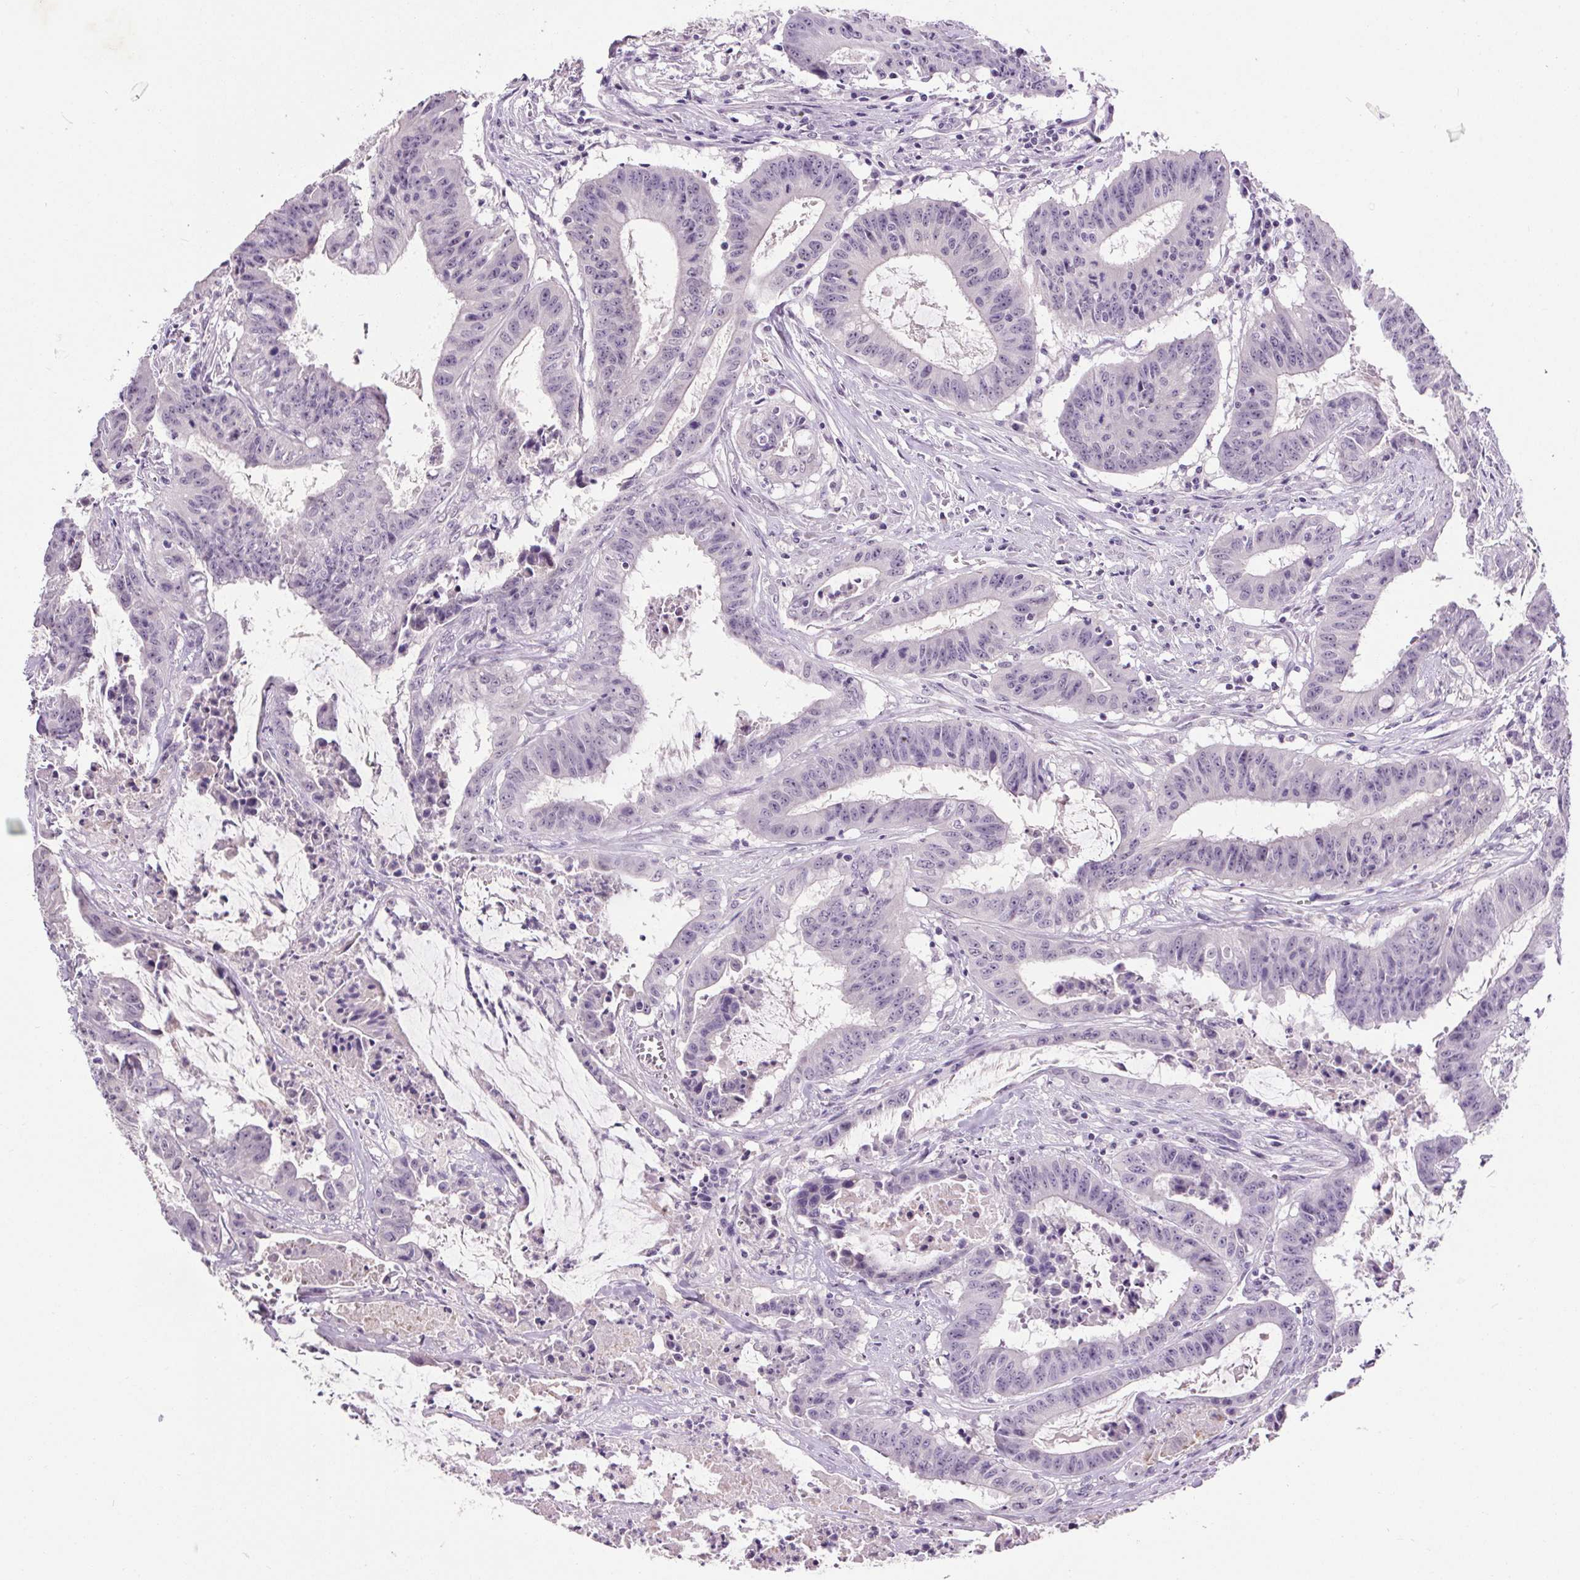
{"staining": {"intensity": "negative", "quantity": "none", "location": "none"}, "tissue": "colorectal cancer", "cell_type": "Tumor cells", "image_type": "cancer", "snomed": [{"axis": "morphology", "description": "Adenocarcinoma, NOS"}, {"axis": "topography", "description": "Colon"}], "caption": "Immunohistochemistry (IHC) photomicrograph of neoplastic tissue: human colorectal cancer stained with DAB displays no significant protein expression in tumor cells.", "gene": "SLC2A9", "patient": {"sex": "male", "age": 33}}